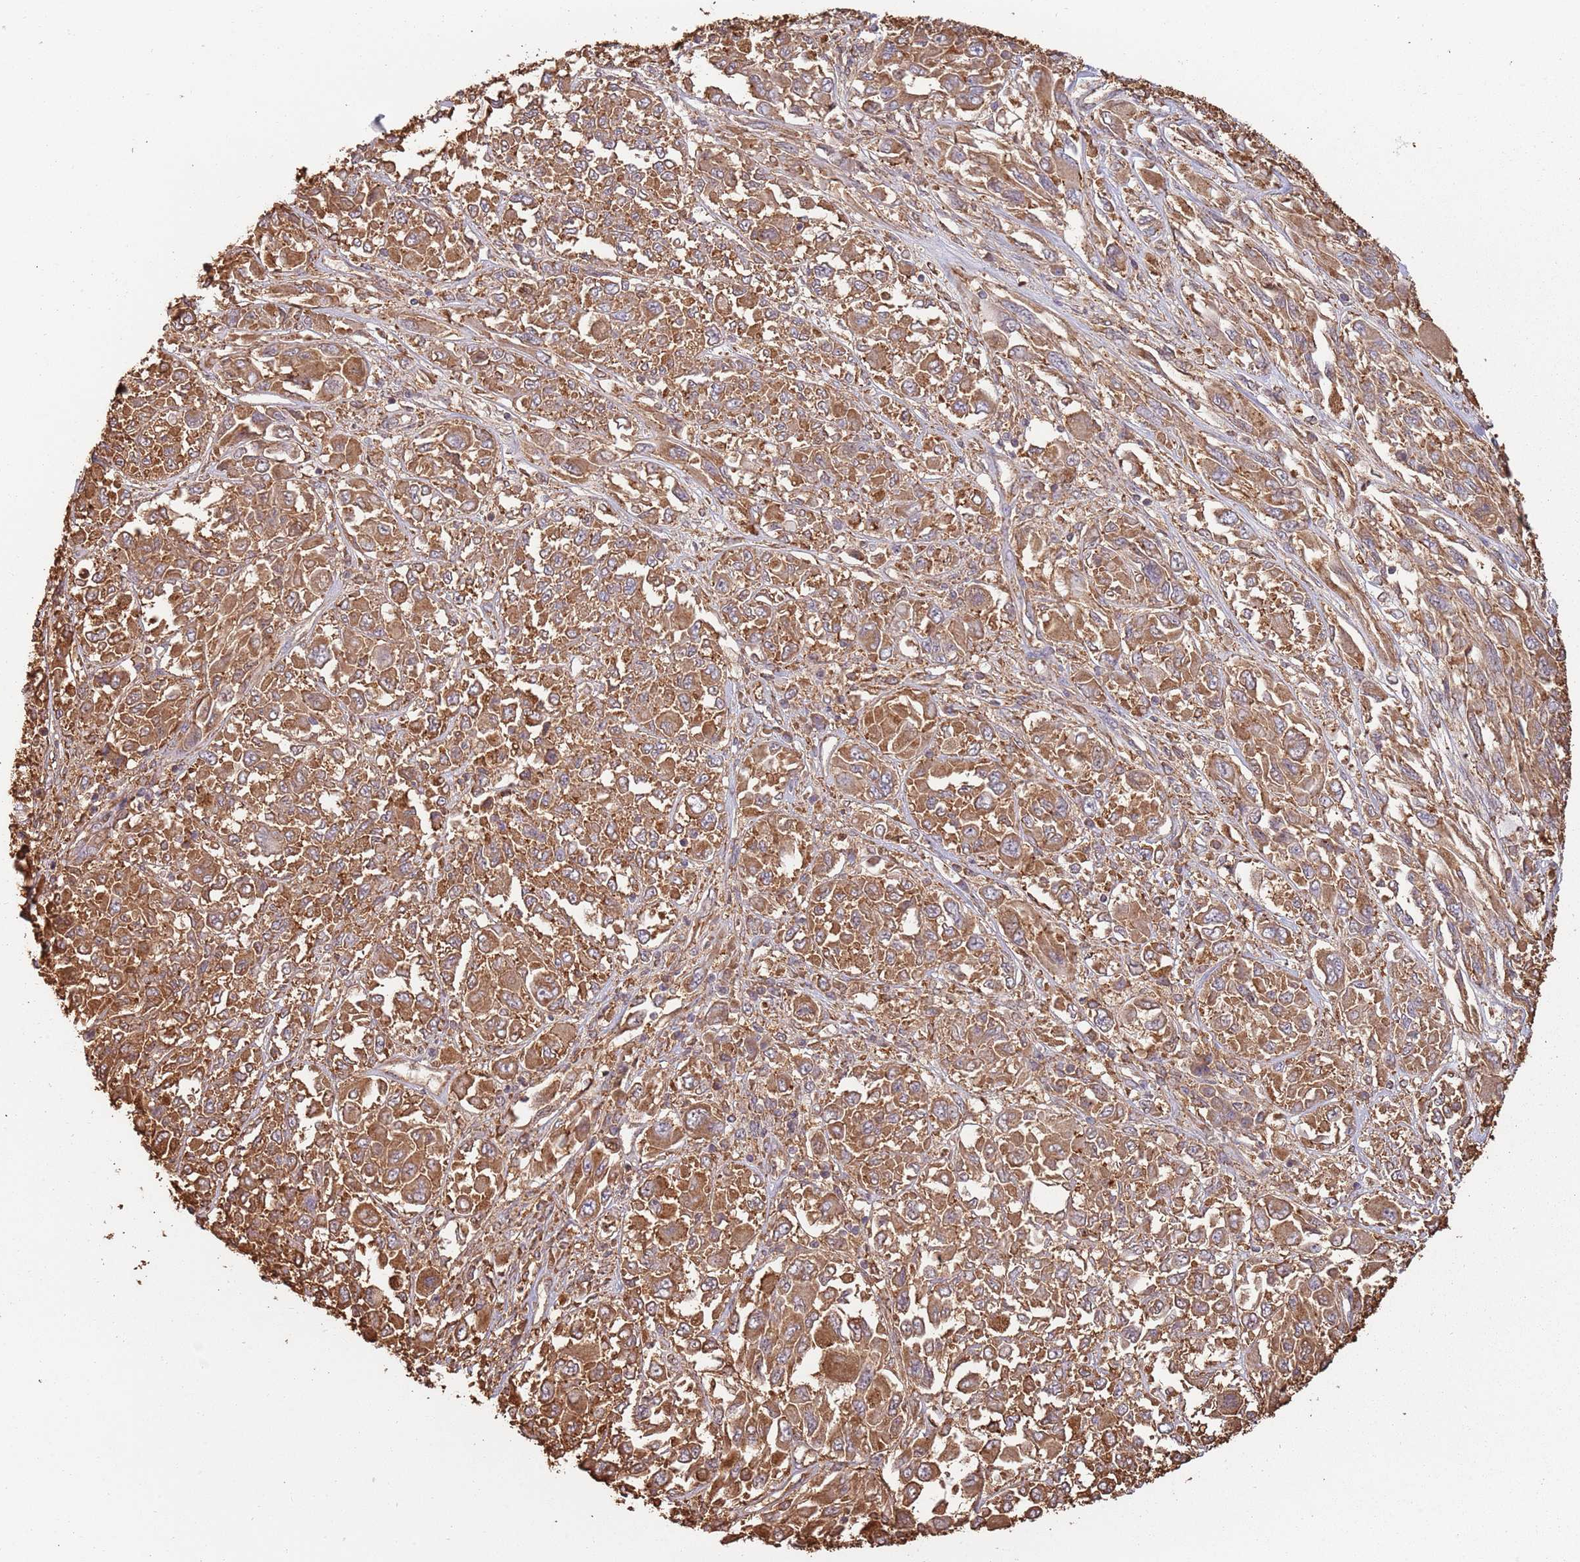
{"staining": {"intensity": "moderate", "quantity": ">75%", "location": "cytoplasmic/membranous"}, "tissue": "melanoma", "cell_type": "Tumor cells", "image_type": "cancer", "snomed": [{"axis": "morphology", "description": "Malignant melanoma, NOS"}, {"axis": "topography", "description": "Skin"}], "caption": "This photomicrograph displays immunohistochemistry (IHC) staining of malignant melanoma, with medium moderate cytoplasmic/membranous staining in about >75% of tumor cells.", "gene": "ATOSB", "patient": {"sex": "female", "age": 91}}